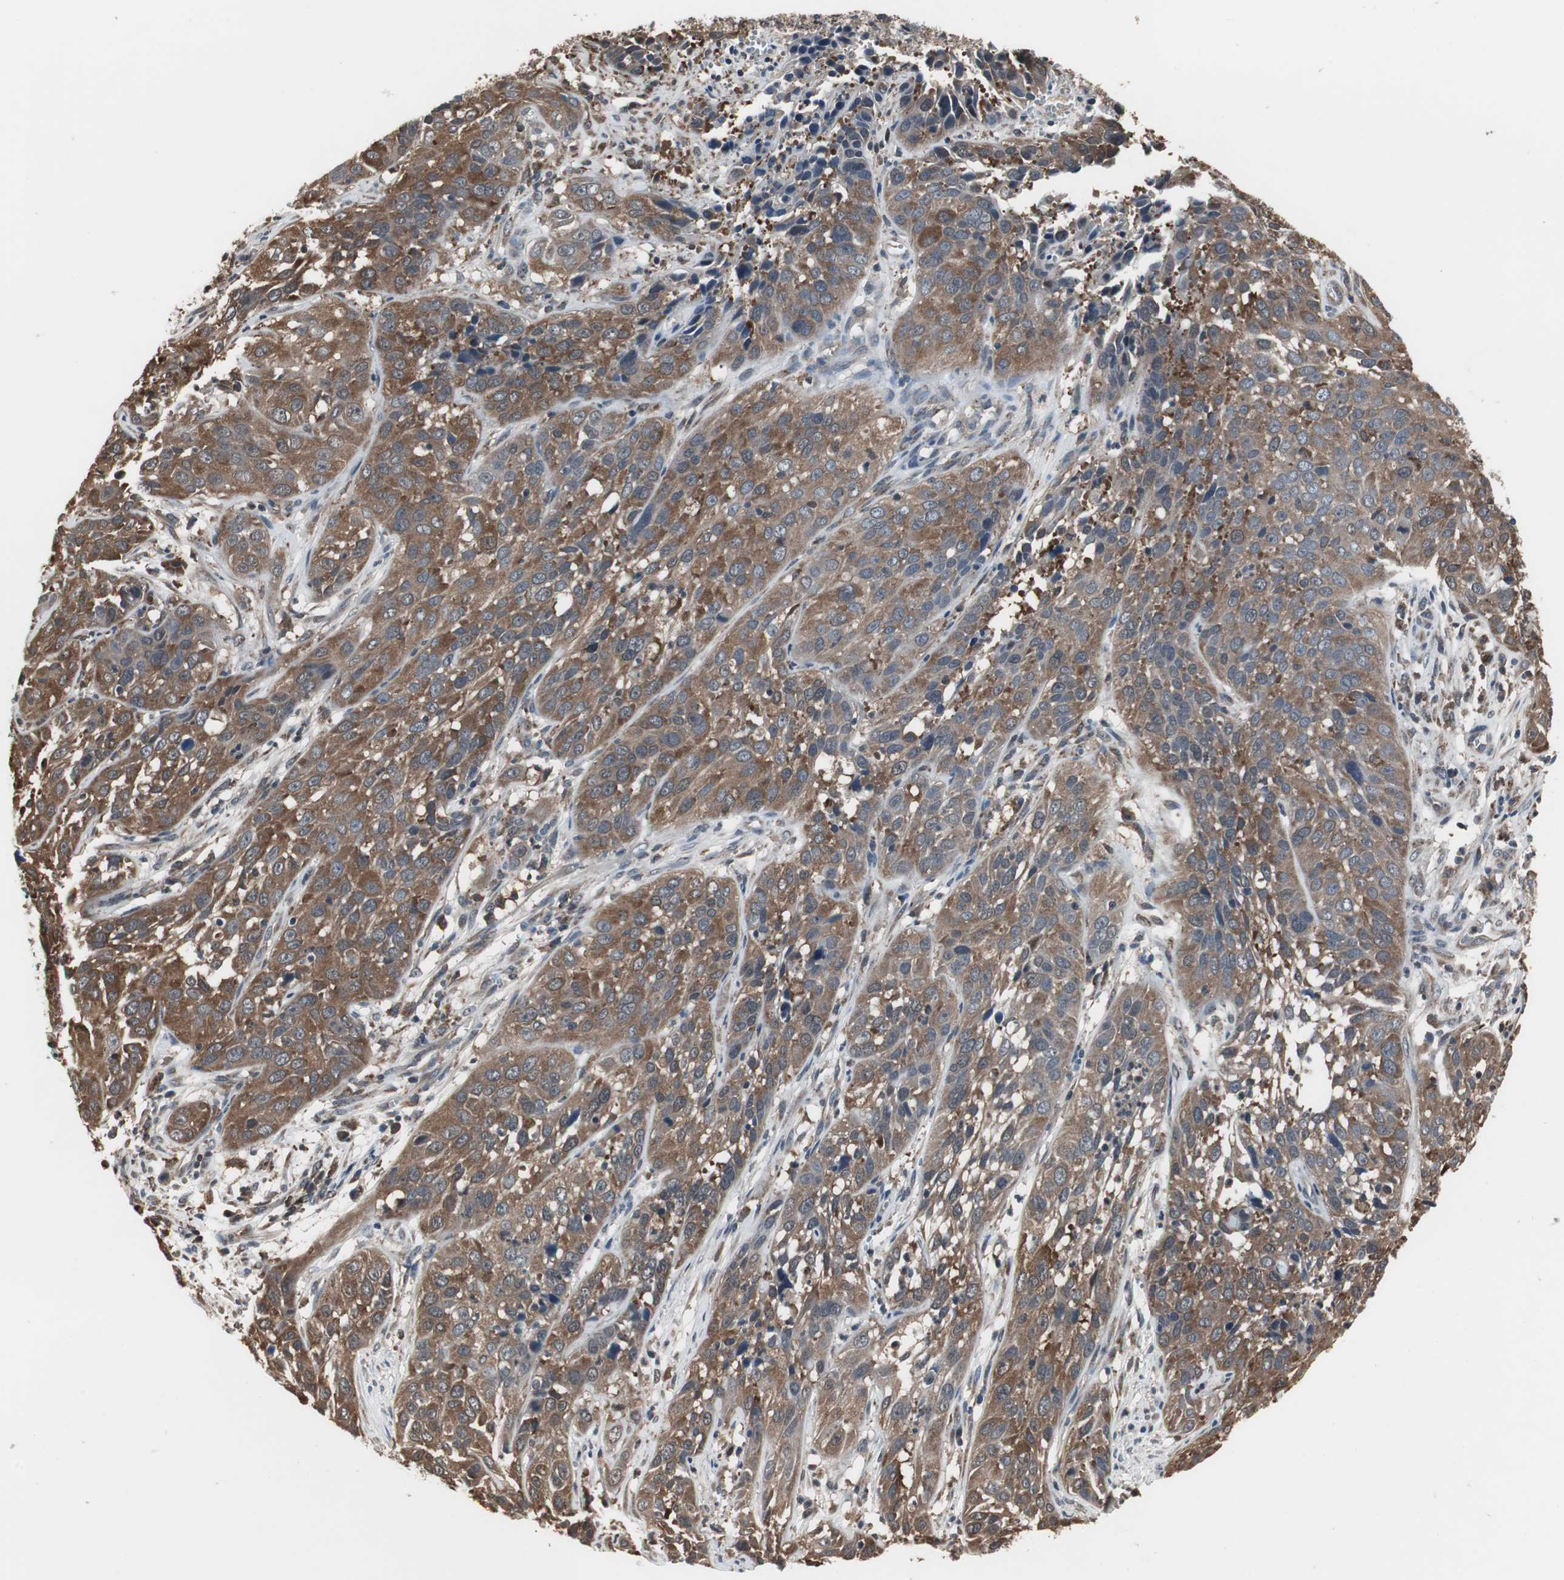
{"staining": {"intensity": "strong", "quantity": ">75%", "location": "cytoplasmic/membranous"}, "tissue": "cervical cancer", "cell_type": "Tumor cells", "image_type": "cancer", "snomed": [{"axis": "morphology", "description": "Squamous cell carcinoma, NOS"}, {"axis": "topography", "description": "Cervix"}], "caption": "Human cervical cancer (squamous cell carcinoma) stained with a protein marker displays strong staining in tumor cells.", "gene": "ZSCAN22", "patient": {"sex": "female", "age": 32}}